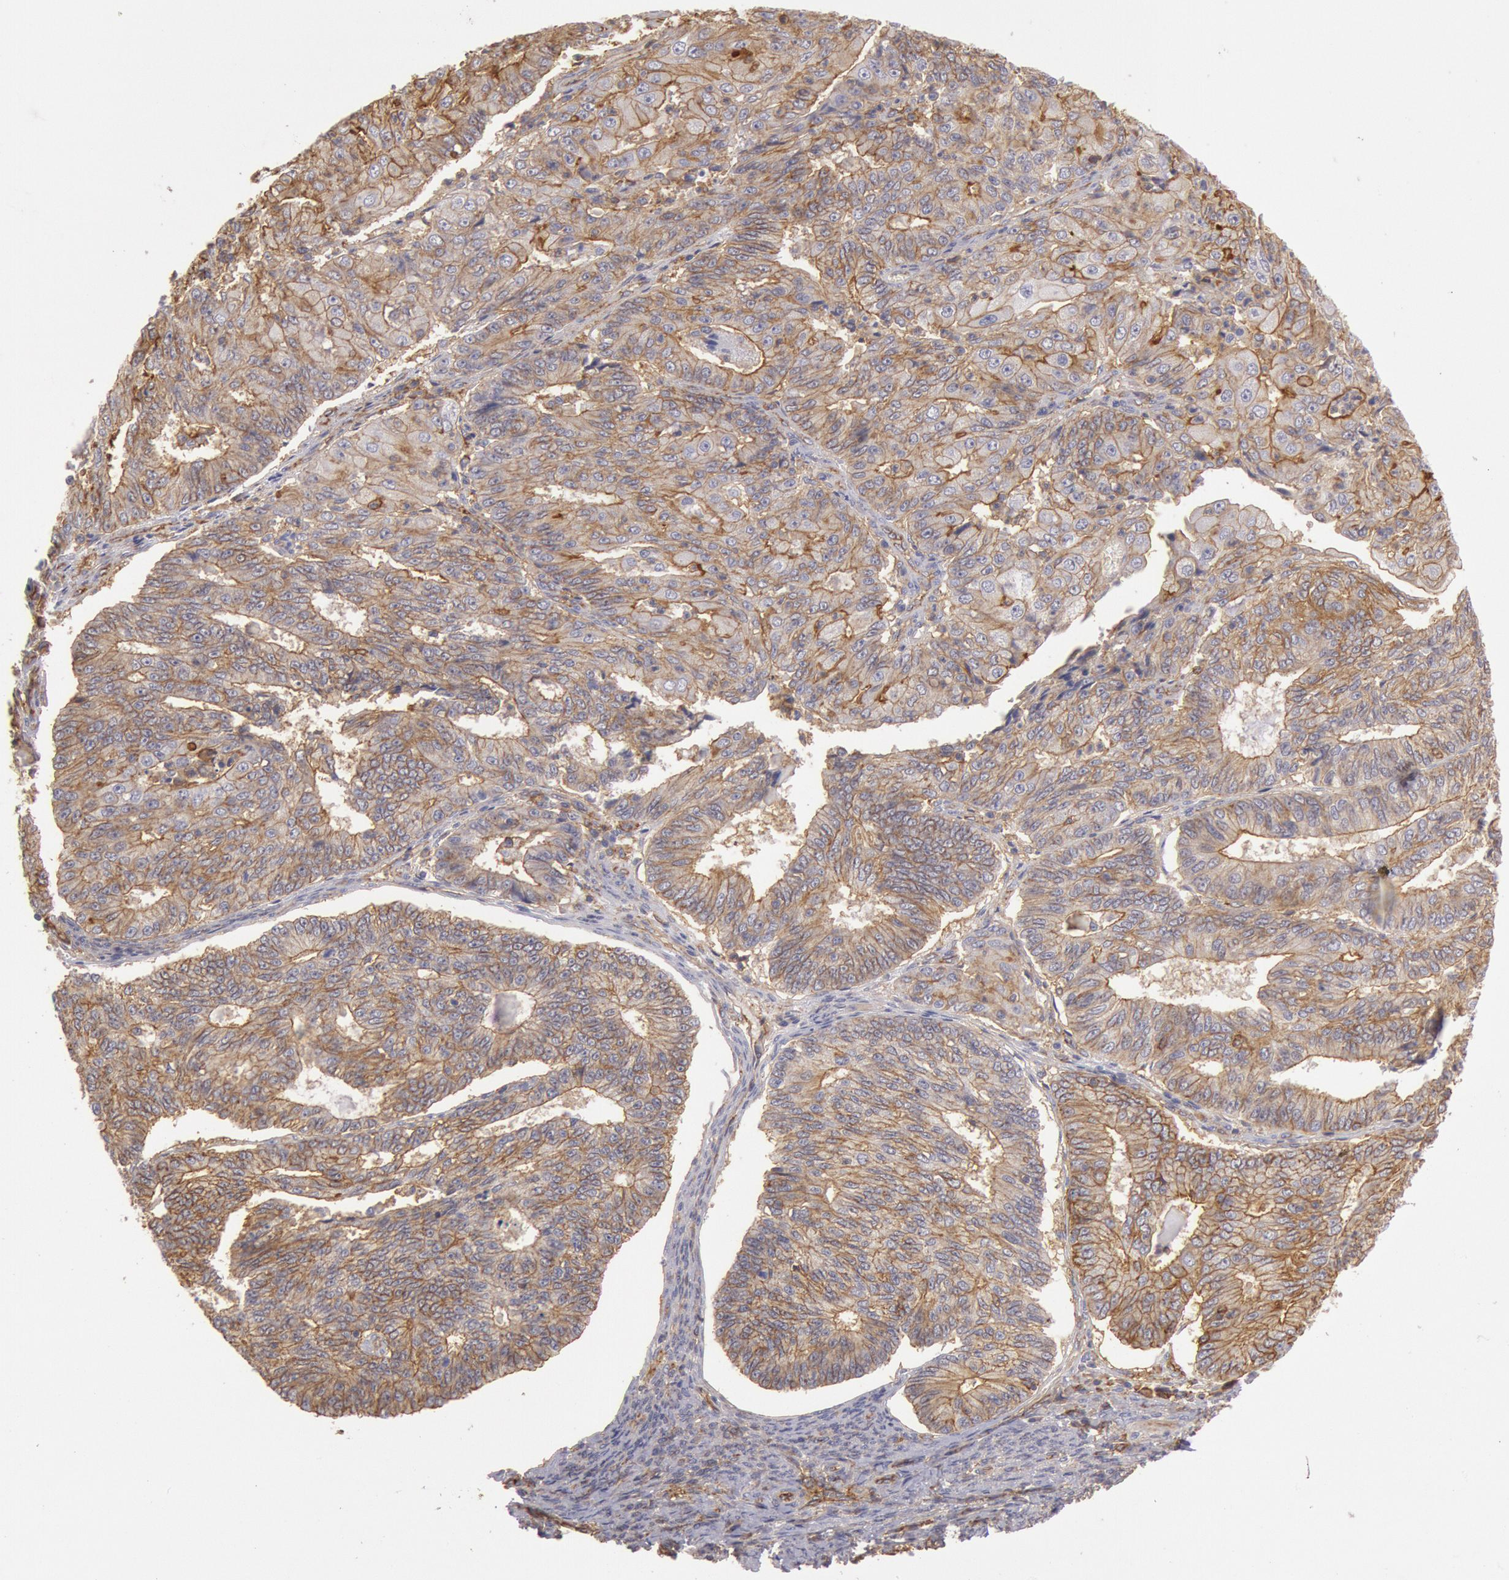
{"staining": {"intensity": "moderate", "quantity": ">75%", "location": "cytoplasmic/membranous"}, "tissue": "endometrial cancer", "cell_type": "Tumor cells", "image_type": "cancer", "snomed": [{"axis": "morphology", "description": "Adenocarcinoma, NOS"}, {"axis": "topography", "description": "Endometrium"}], "caption": "This photomicrograph exhibits adenocarcinoma (endometrial) stained with immunohistochemistry (IHC) to label a protein in brown. The cytoplasmic/membranous of tumor cells show moderate positivity for the protein. Nuclei are counter-stained blue.", "gene": "SNAP23", "patient": {"sex": "female", "age": 56}}